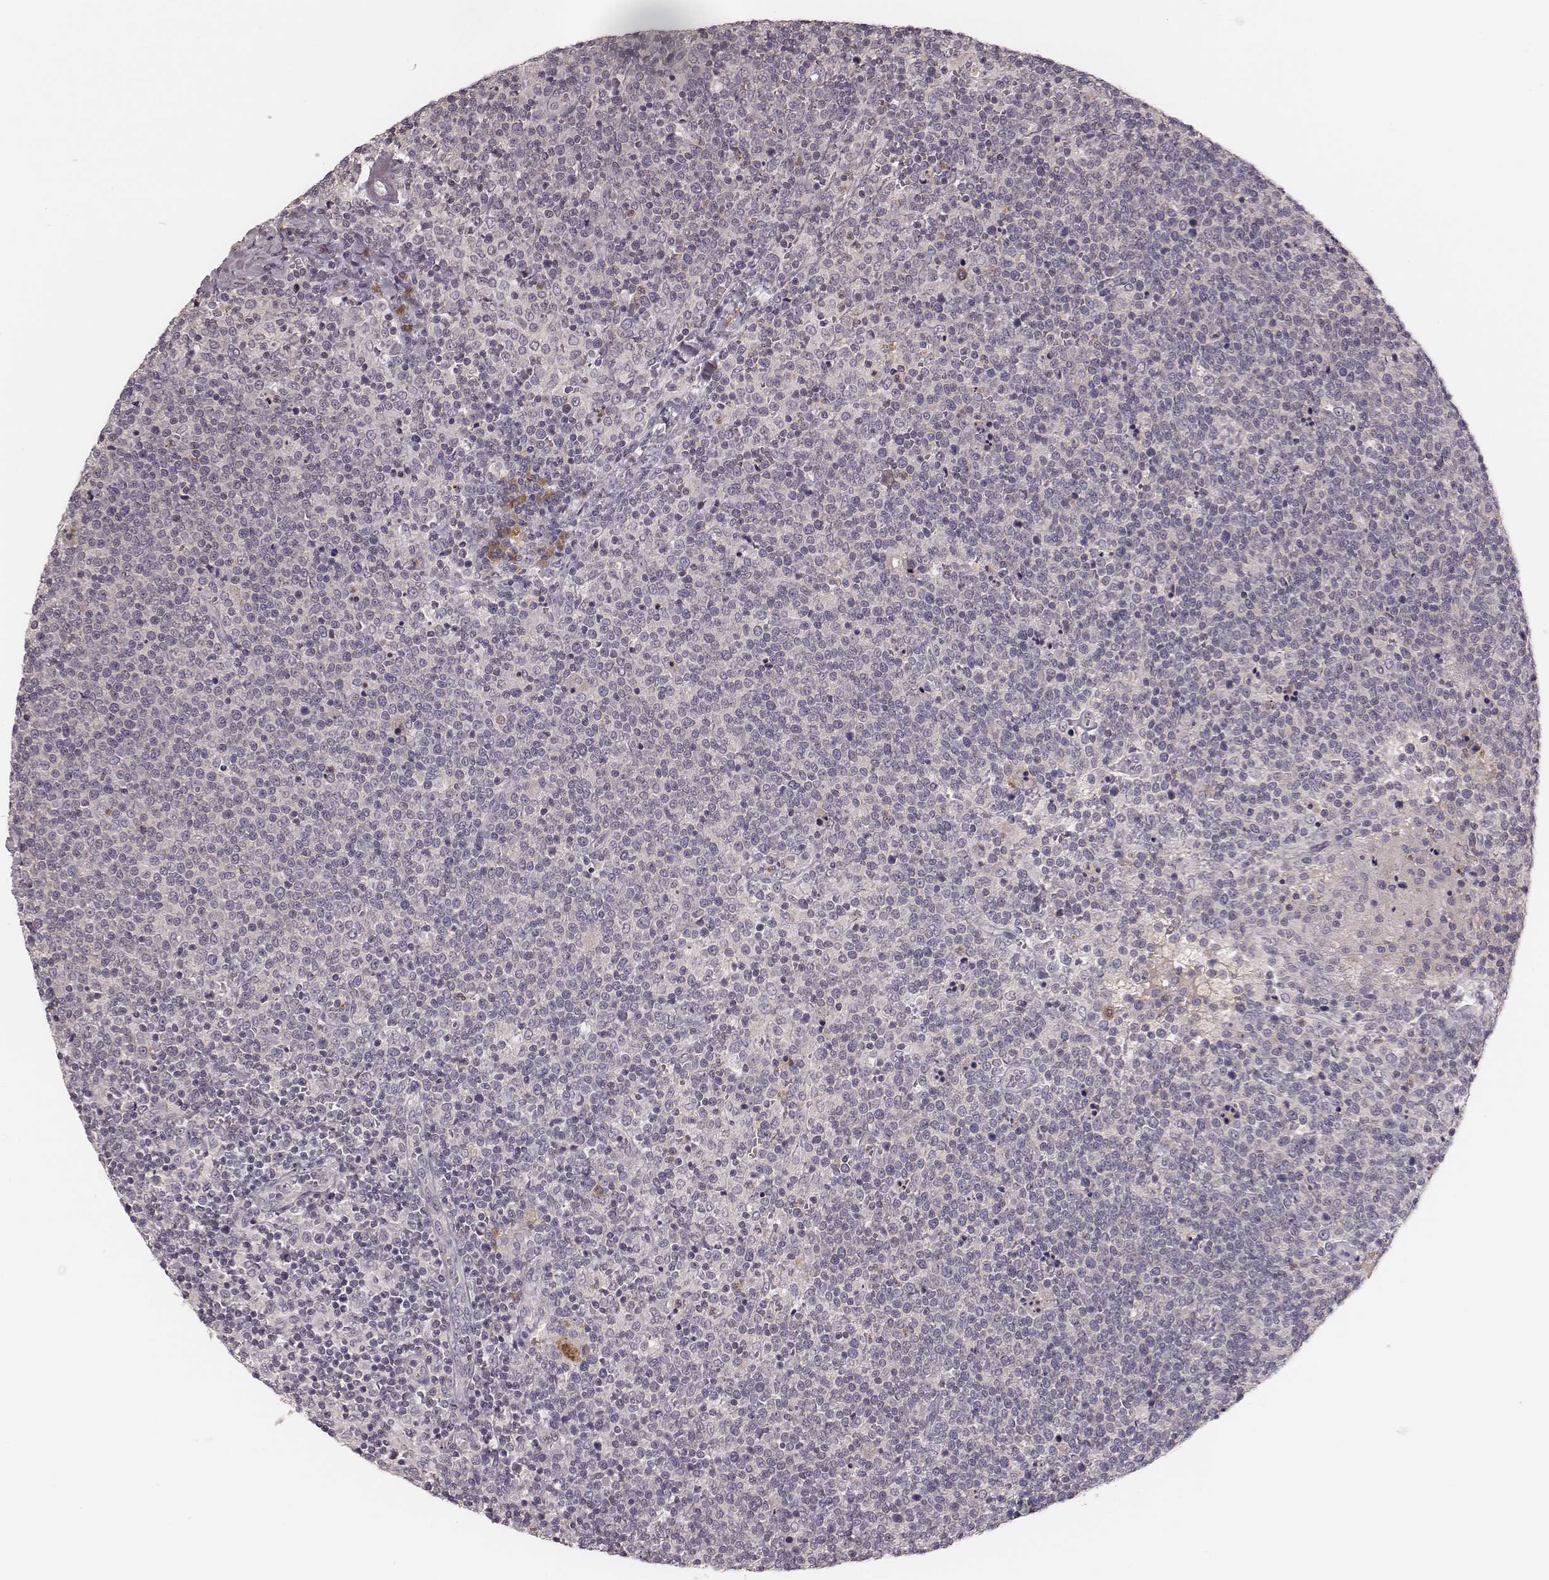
{"staining": {"intensity": "negative", "quantity": "none", "location": "none"}, "tissue": "lymphoma", "cell_type": "Tumor cells", "image_type": "cancer", "snomed": [{"axis": "morphology", "description": "Malignant lymphoma, non-Hodgkin's type, High grade"}, {"axis": "topography", "description": "Lymph node"}], "caption": "This is an IHC micrograph of human high-grade malignant lymphoma, non-Hodgkin's type. There is no positivity in tumor cells.", "gene": "P2RX5", "patient": {"sex": "male", "age": 61}}